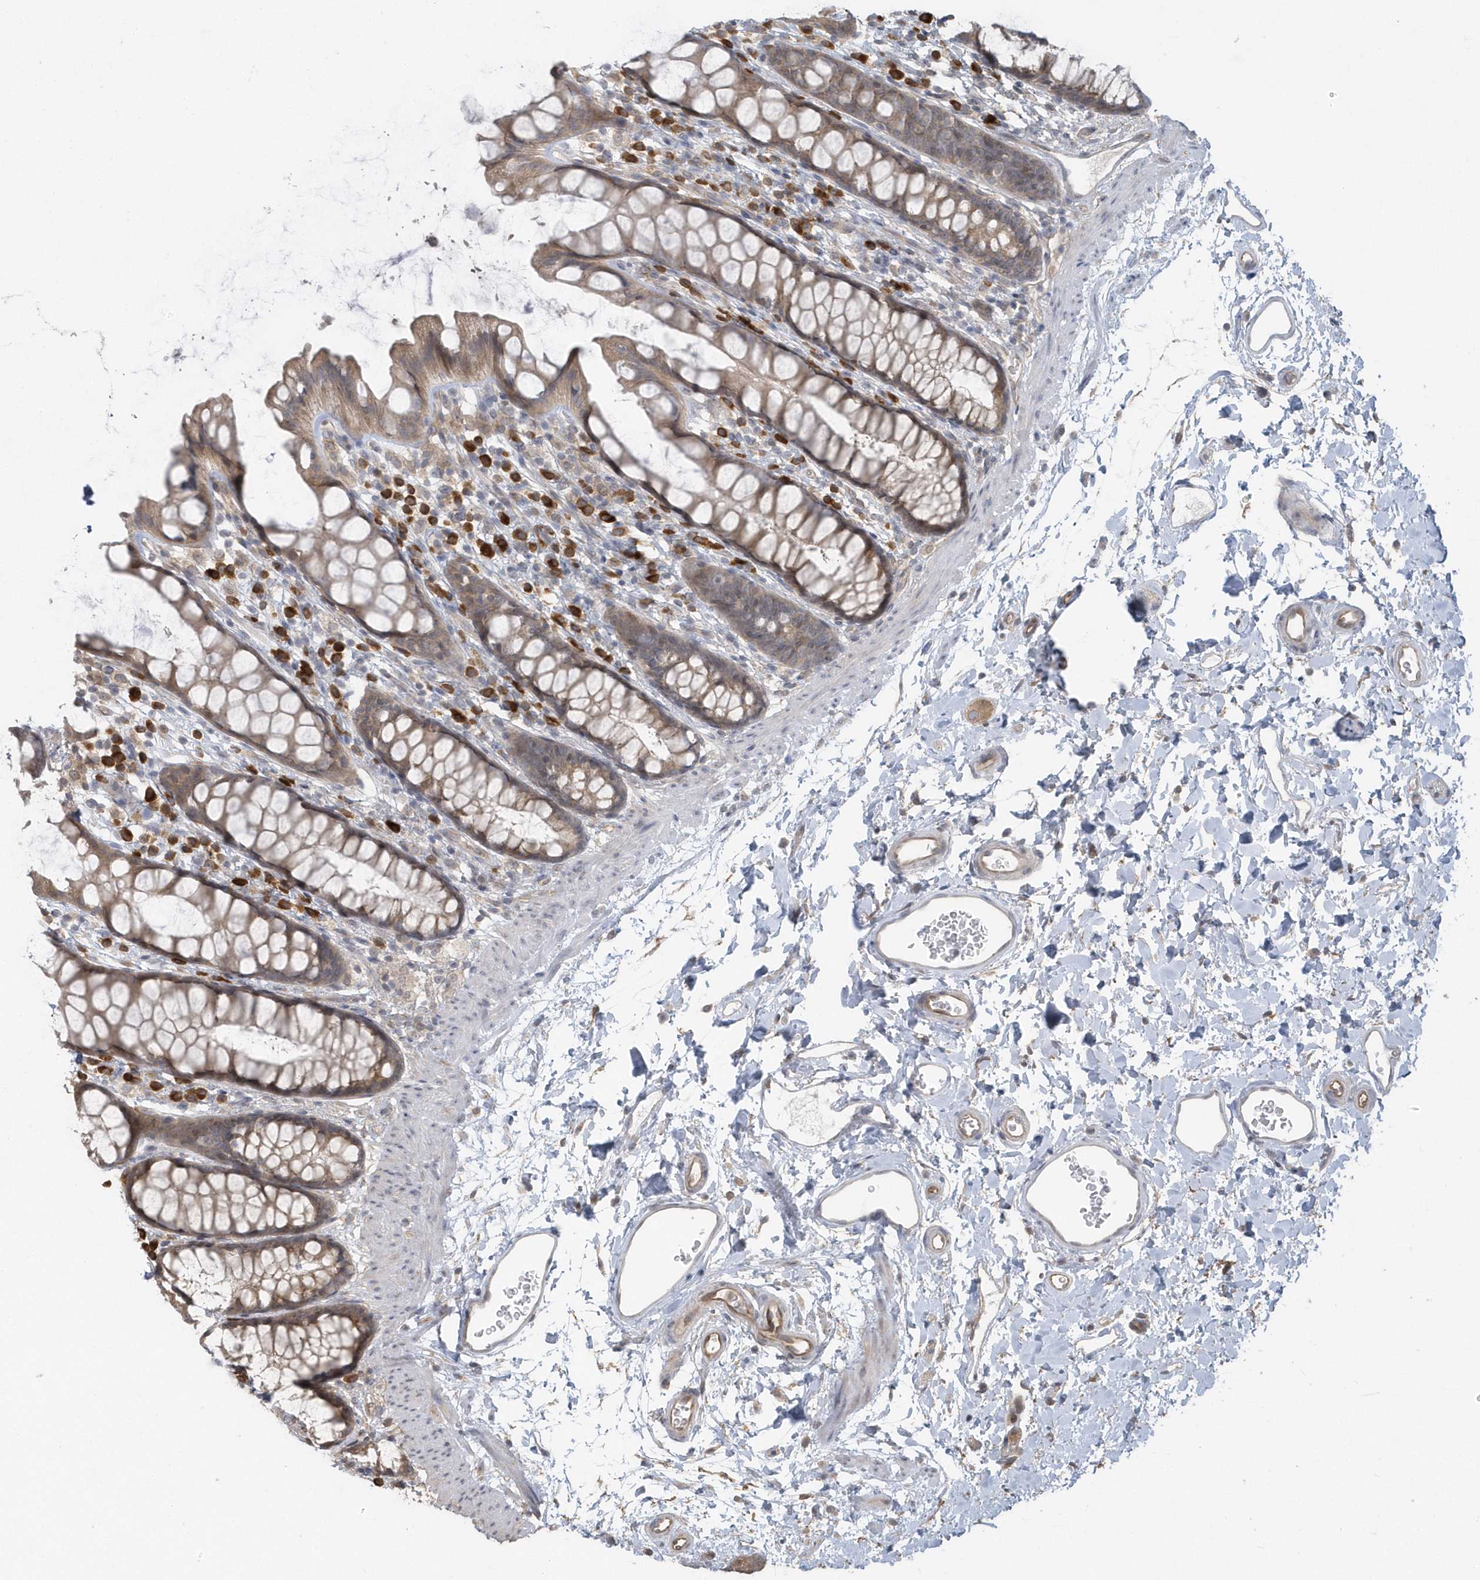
{"staining": {"intensity": "weak", "quantity": ">75%", "location": "cytoplasmic/membranous"}, "tissue": "rectum", "cell_type": "Glandular cells", "image_type": "normal", "snomed": [{"axis": "morphology", "description": "Normal tissue, NOS"}, {"axis": "topography", "description": "Rectum"}], "caption": "Protein staining of normal rectum exhibits weak cytoplasmic/membranous expression in about >75% of glandular cells.", "gene": "HERPUD1", "patient": {"sex": "female", "age": 65}}